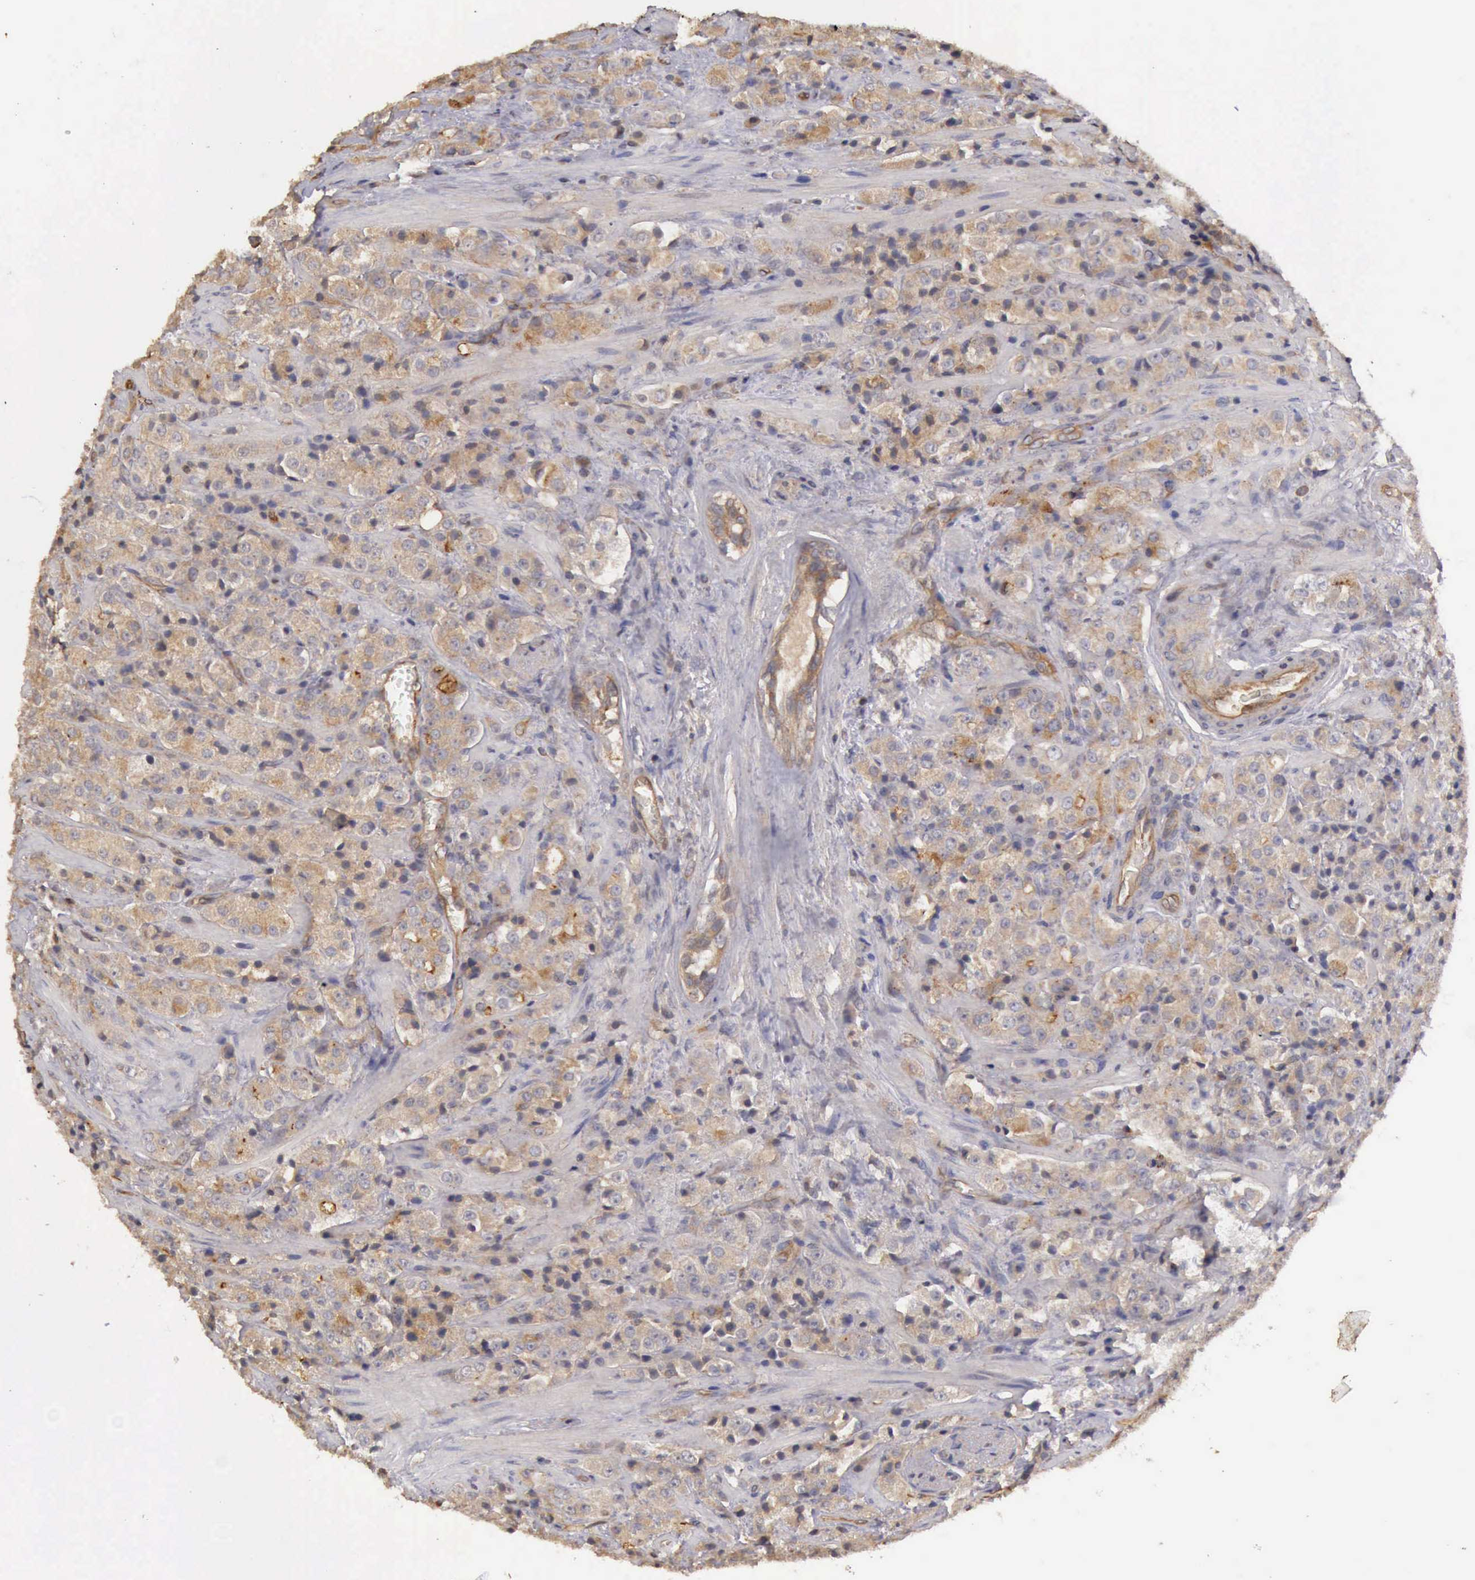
{"staining": {"intensity": "negative", "quantity": "none", "location": "none"}, "tissue": "prostate cancer", "cell_type": "Tumor cells", "image_type": "cancer", "snomed": [{"axis": "morphology", "description": "Adenocarcinoma, Medium grade"}, {"axis": "topography", "description": "Prostate"}], "caption": "IHC of human prostate medium-grade adenocarcinoma reveals no positivity in tumor cells.", "gene": "BMX", "patient": {"sex": "male", "age": 70}}